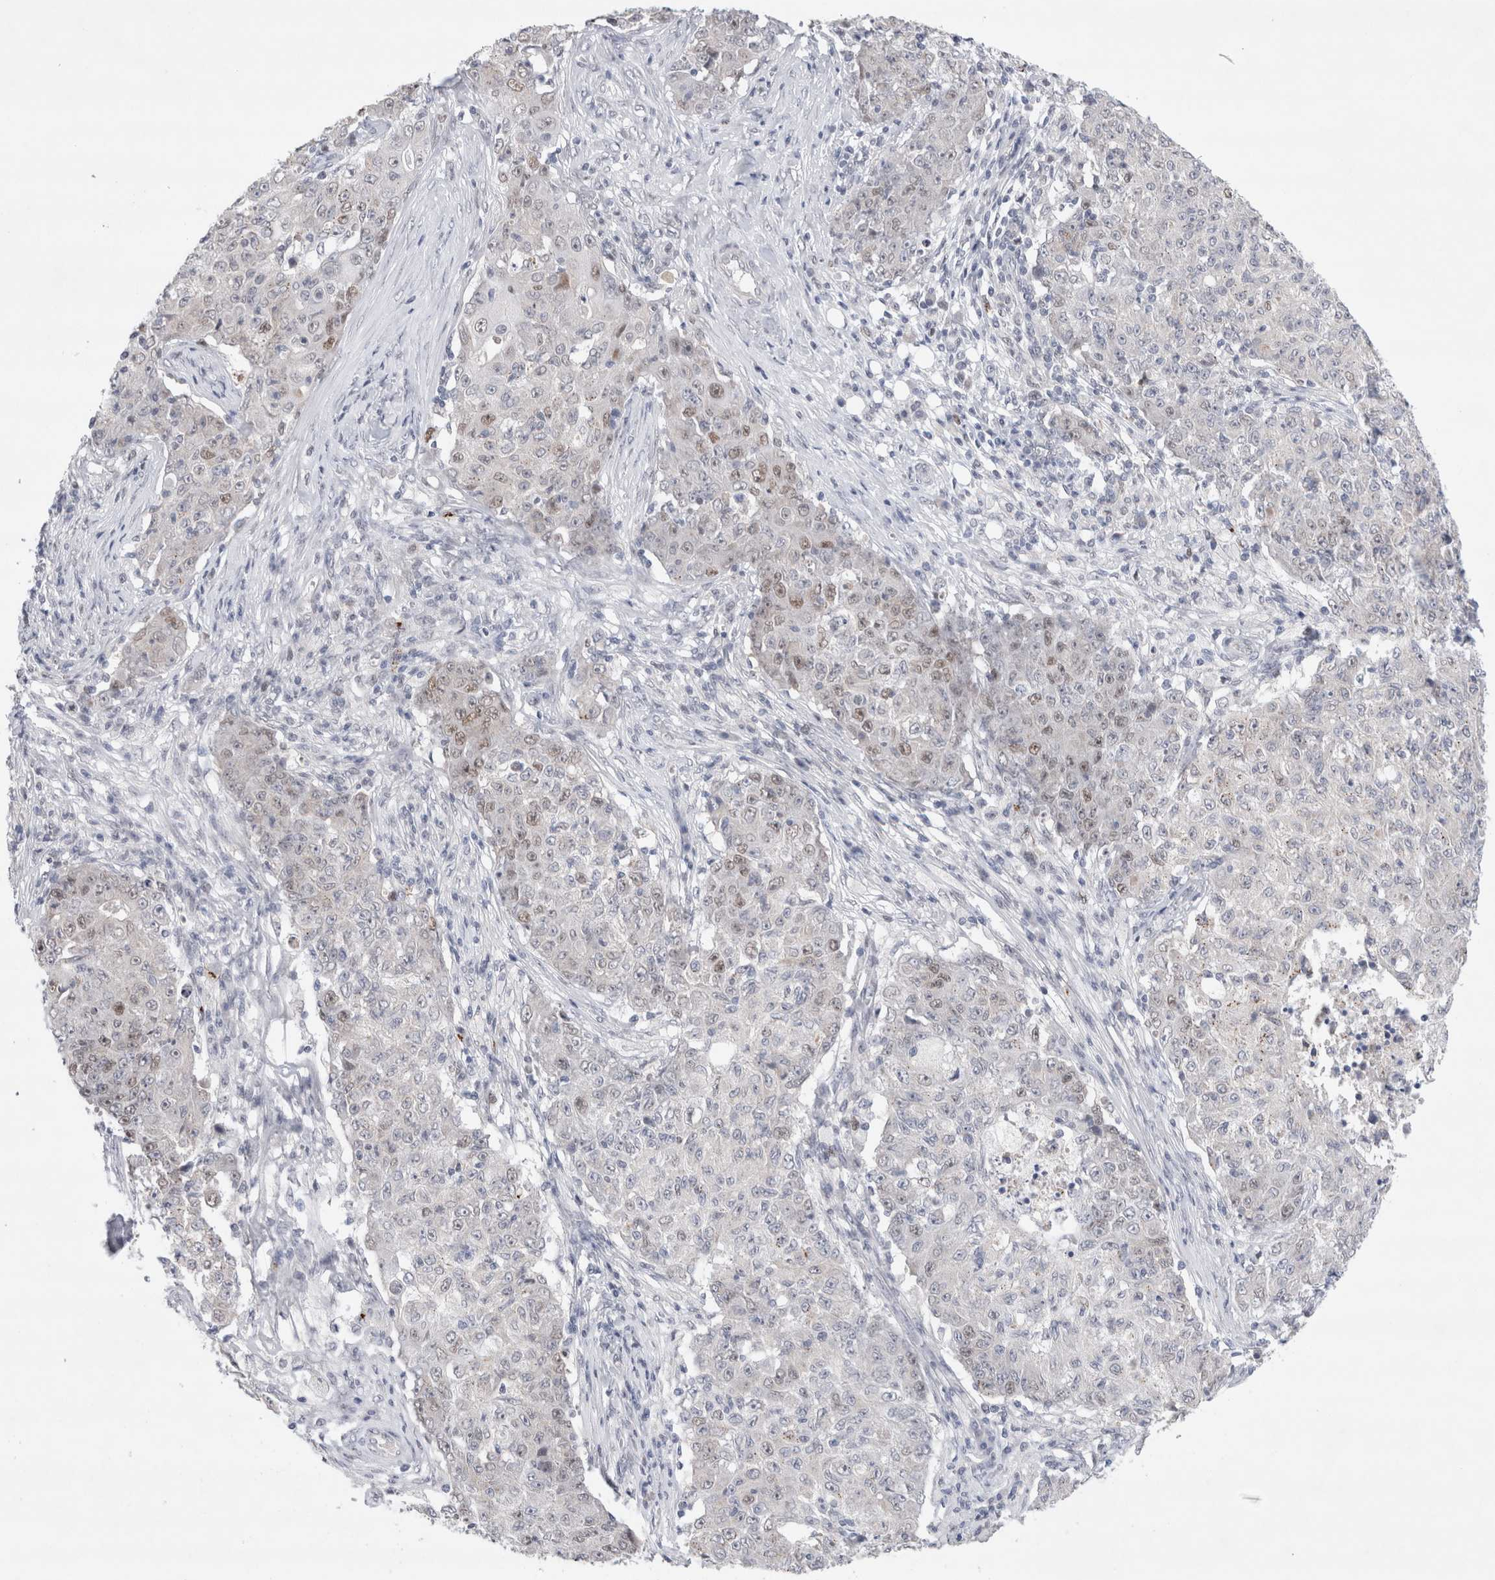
{"staining": {"intensity": "moderate", "quantity": "<25%", "location": "nuclear"}, "tissue": "ovarian cancer", "cell_type": "Tumor cells", "image_type": "cancer", "snomed": [{"axis": "morphology", "description": "Carcinoma, endometroid"}, {"axis": "topography", "description": "Ovary"}], "caption": "Human ovarian cancer (endometroid carcinoma) stained with a protein marker displays moderate staining in tumor cells.", "gene": "KNL1", "patient": {"sex": "female", "age": 42}}